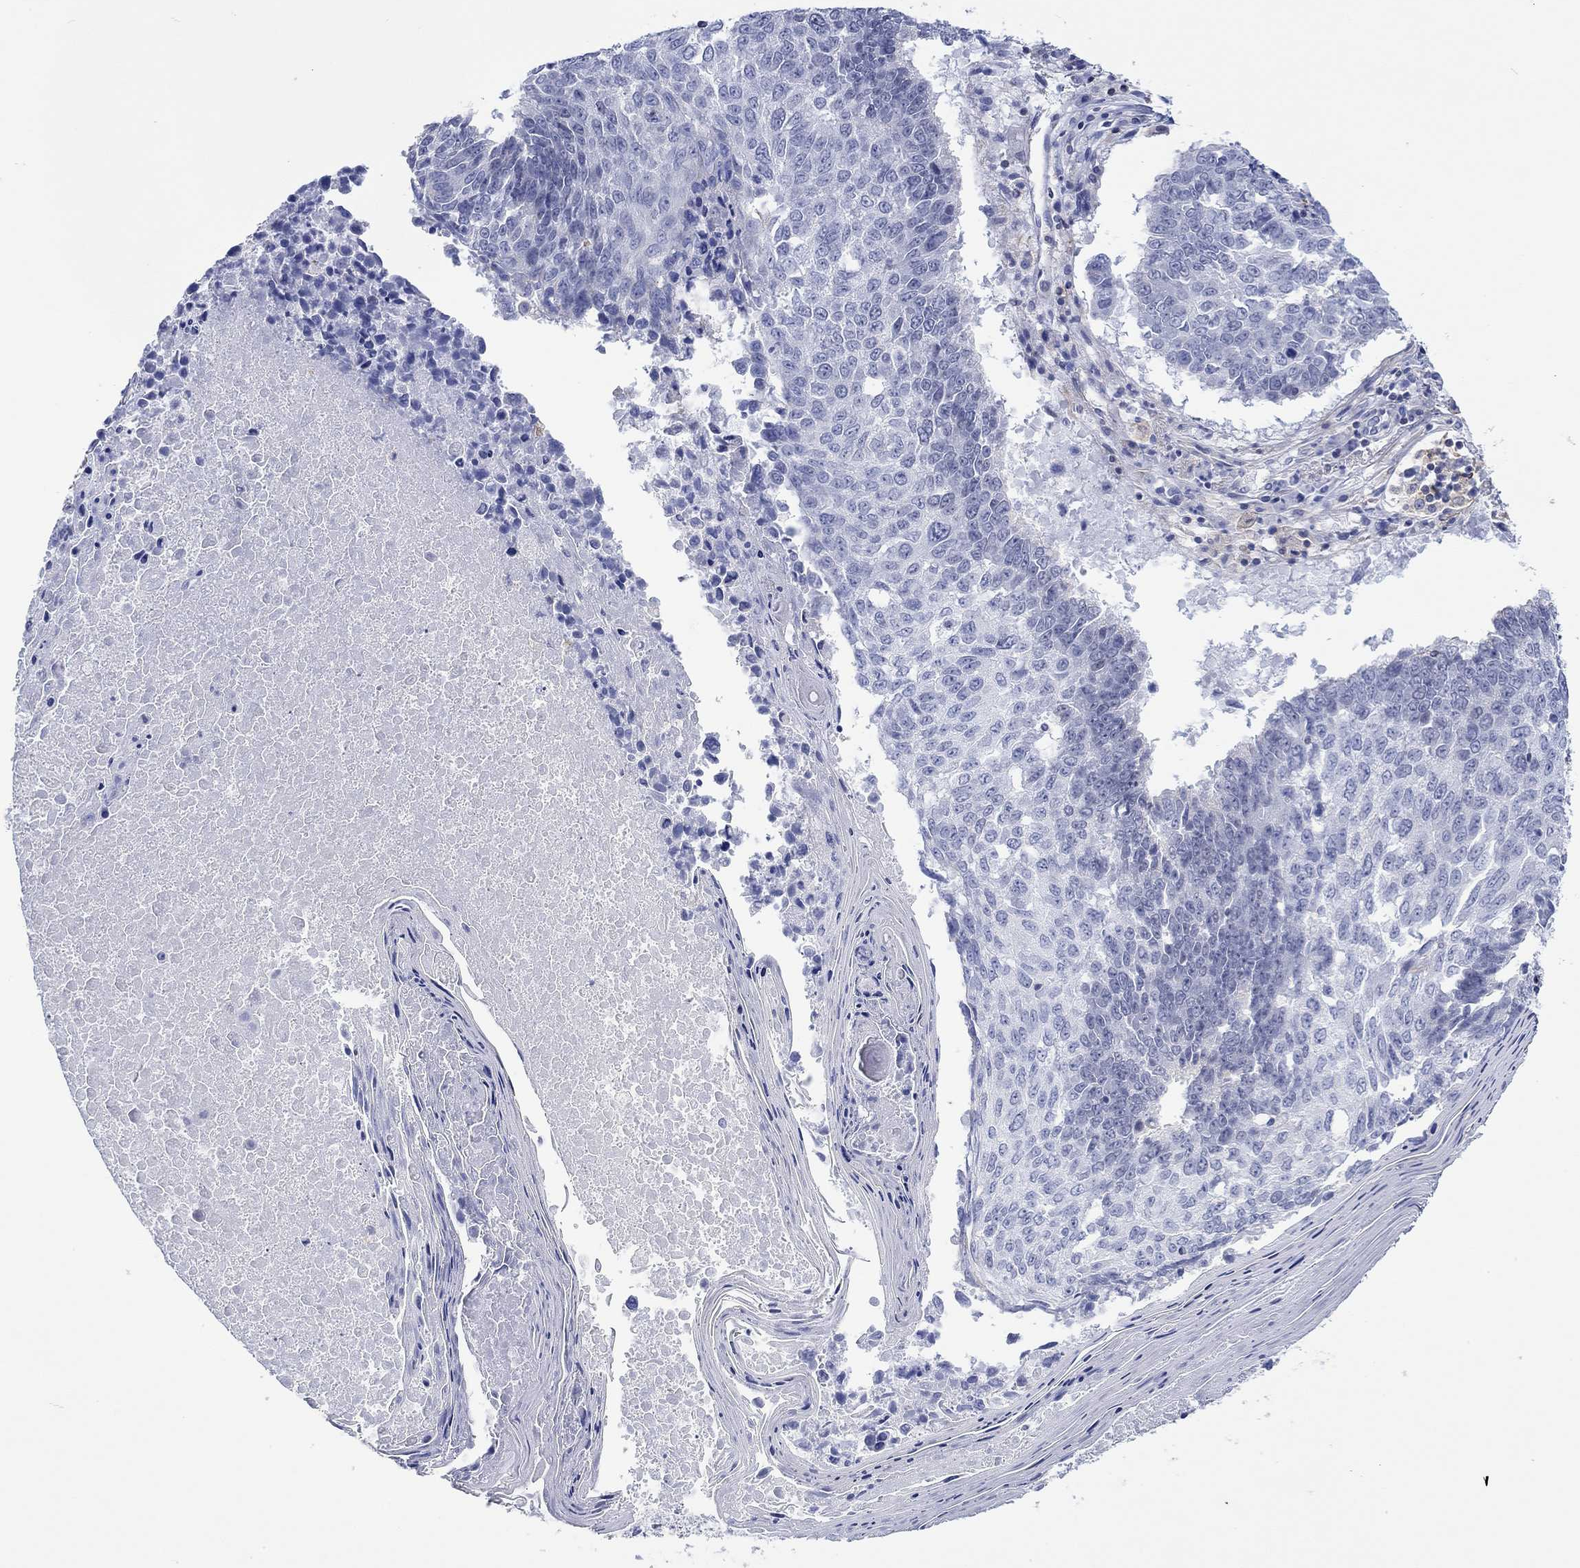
{"staining": {"intensity": "negative", "quantity": "none", "location": "none"}, "tissue": "lung cancer", "cell_type": "Tumor cells", "image_type": "cancer", "snomed": [{"axis": "morphology", "description": "Squamous cell carcinoma, NOS"}, {"axis": "topography", "description": "Lung"}], "caption": "DAB immunohistochemical staining of lung cancer (squamous cell carcinoma) exhibits no significant positivity in tumor cells.", "gene": "PPIL6", "patient": {"sex": "male", "age": 73}}